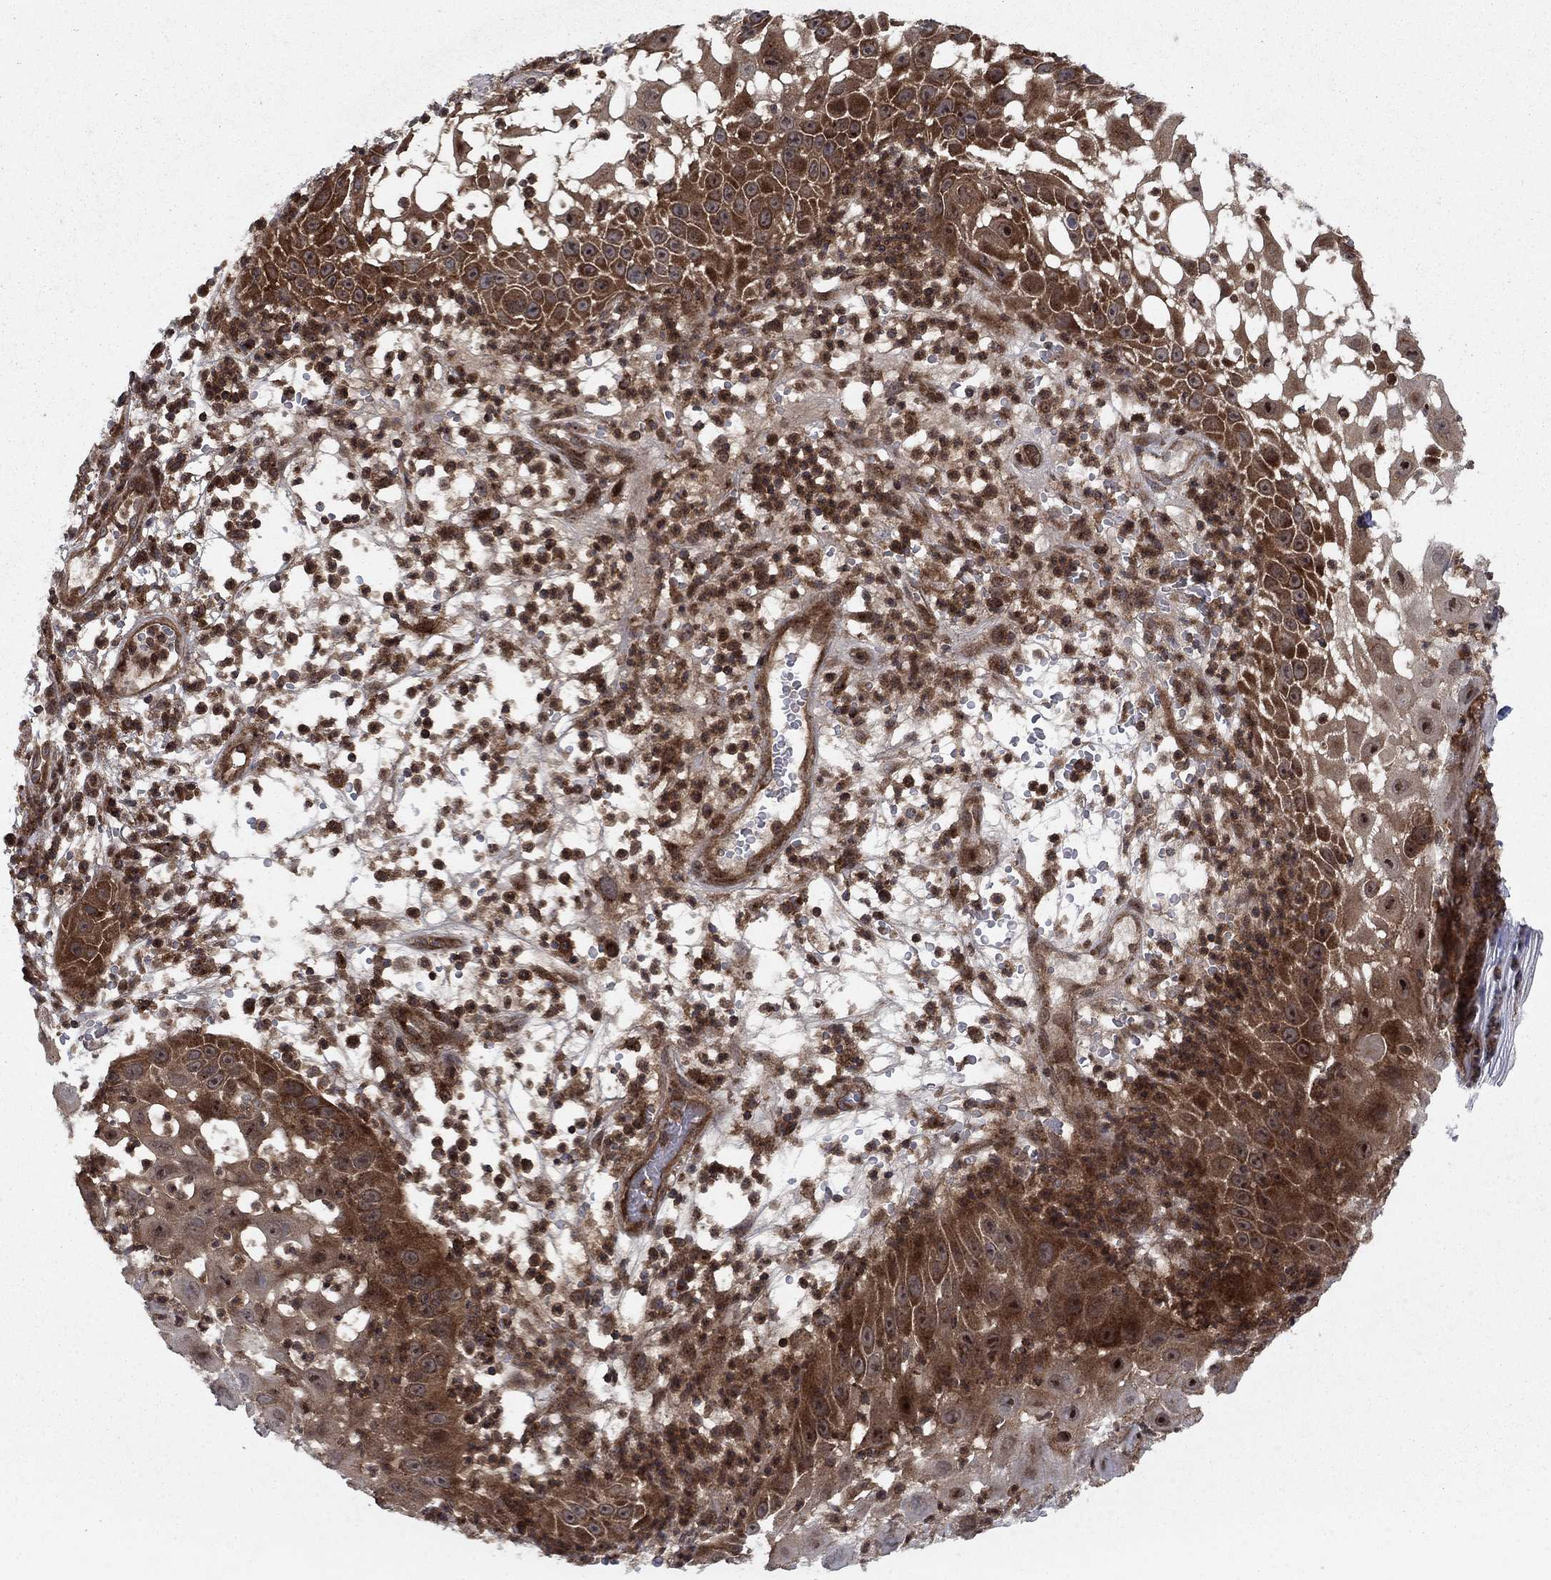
{"staining": {"intensity": "strong", "quantity": "25%-75%", "location": "cytoplasmic/membranous"}, "tissue": "skin cancer", "cell_type": "Tumor cells", "image_type": "cancer", "snomed": [{"axis": "morphology", "description": "Normal tissue, NOS"}, {"axis": "morphology", "description": "Squamous cell carcinoma, NOS"}, {"axis": "topography", "description": "Skin"}], "caption": "Protein staining of skin cancer (squamous cell carcinoma) tissue shows strong cytoplasmic/membranous staining in about 25%-75% of tumor cells.", "gene": "IFI35", "patient": {"sex": "male", "age": 79}}